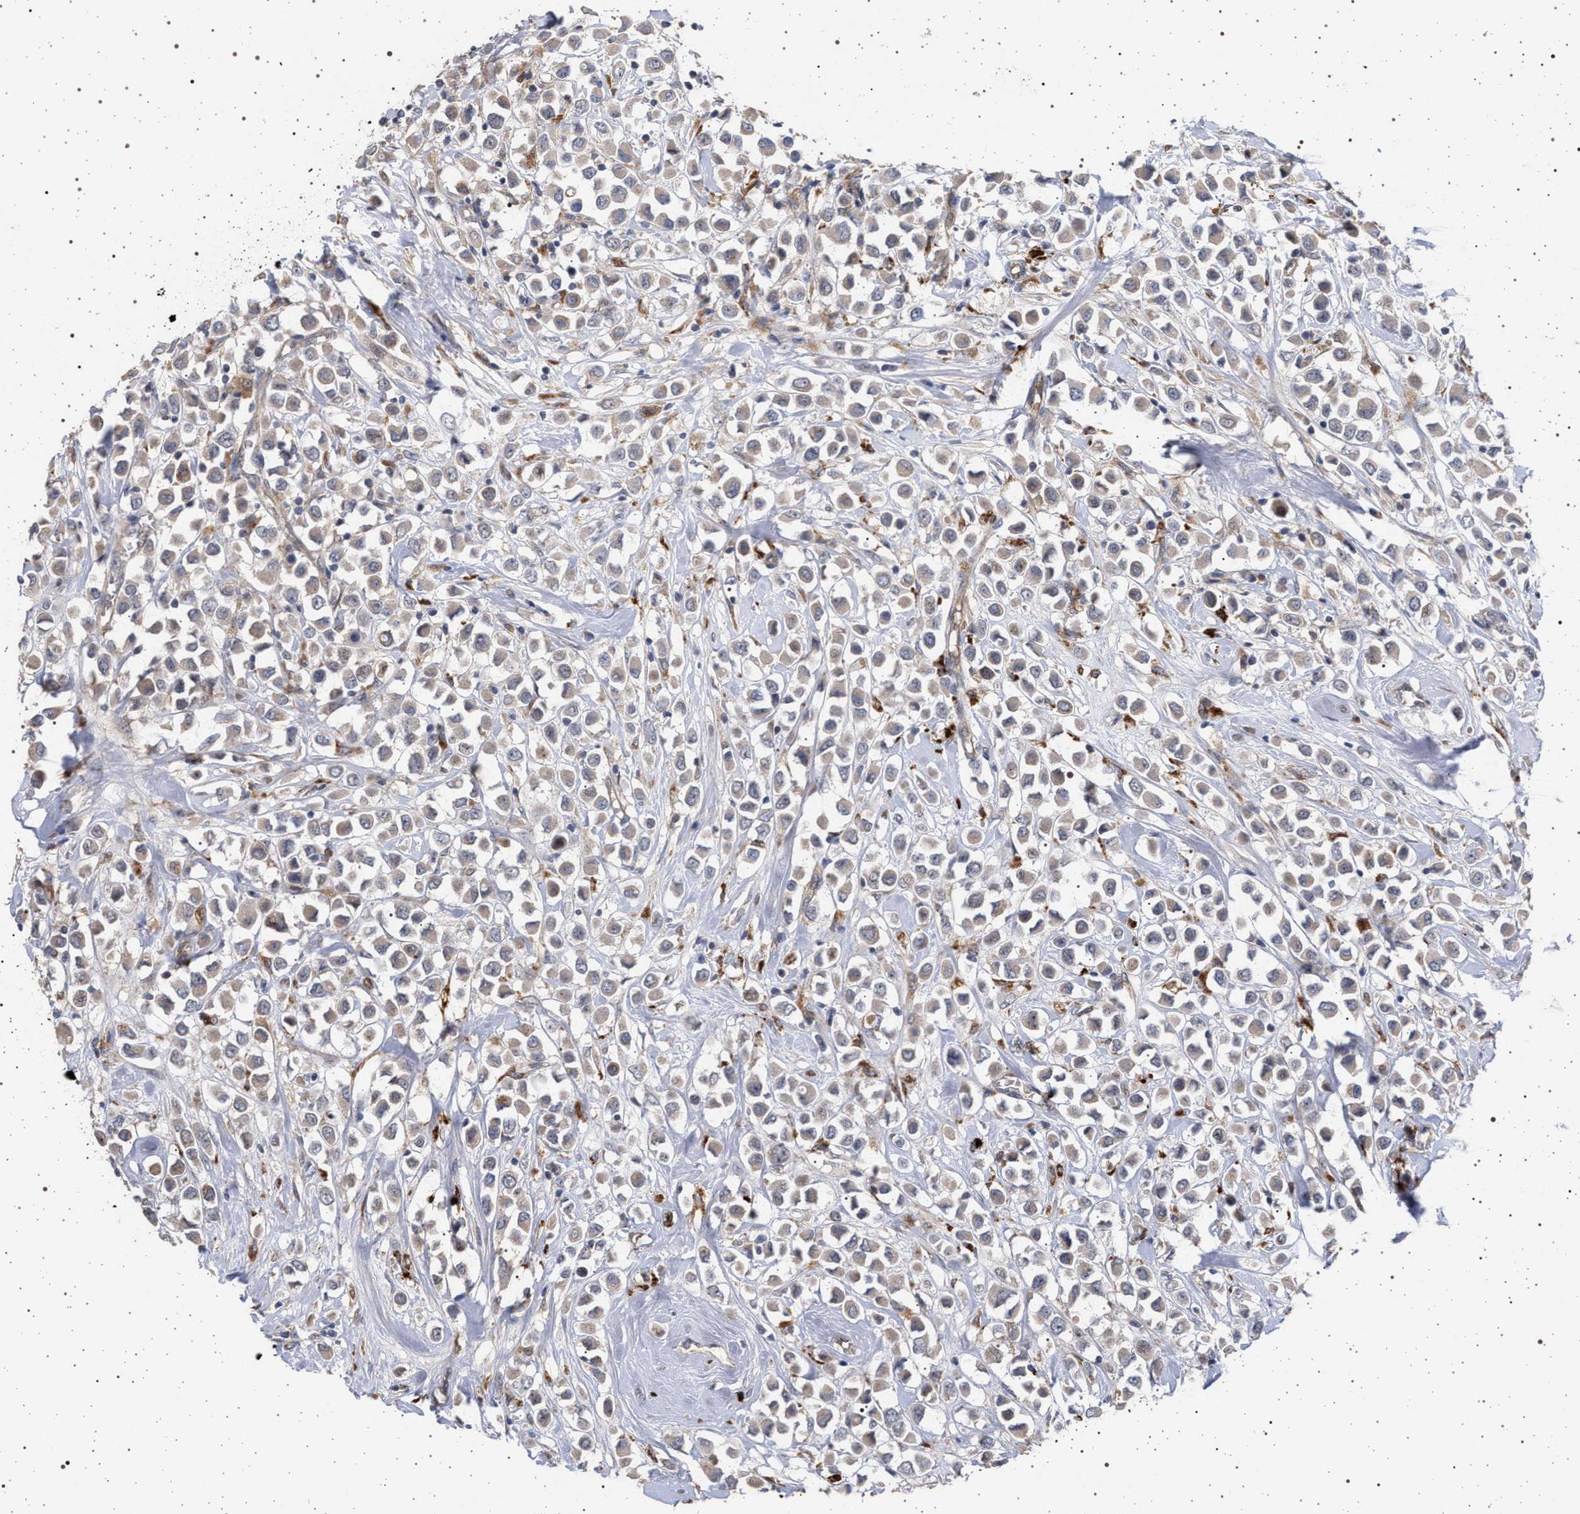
{"staining": {"intensity": "negative", "quantity": "none", "location": "none"}, "tissue": "breast cancer", "cell_type": "Tumor cells", "image_type": "cancer", "snomed": [{"axis": "morphology", "description": "Duct carcinoma"}, {"axis": "topography", "description": "Breast"}], "caption": "Breast cancer (invasive ductal carcinoma) stained for a protein using immunohistochemistry (IHC) shows no expression tumor cells.", "gene": "RBM48", "patient": {"sex": "female", "age": 61}}